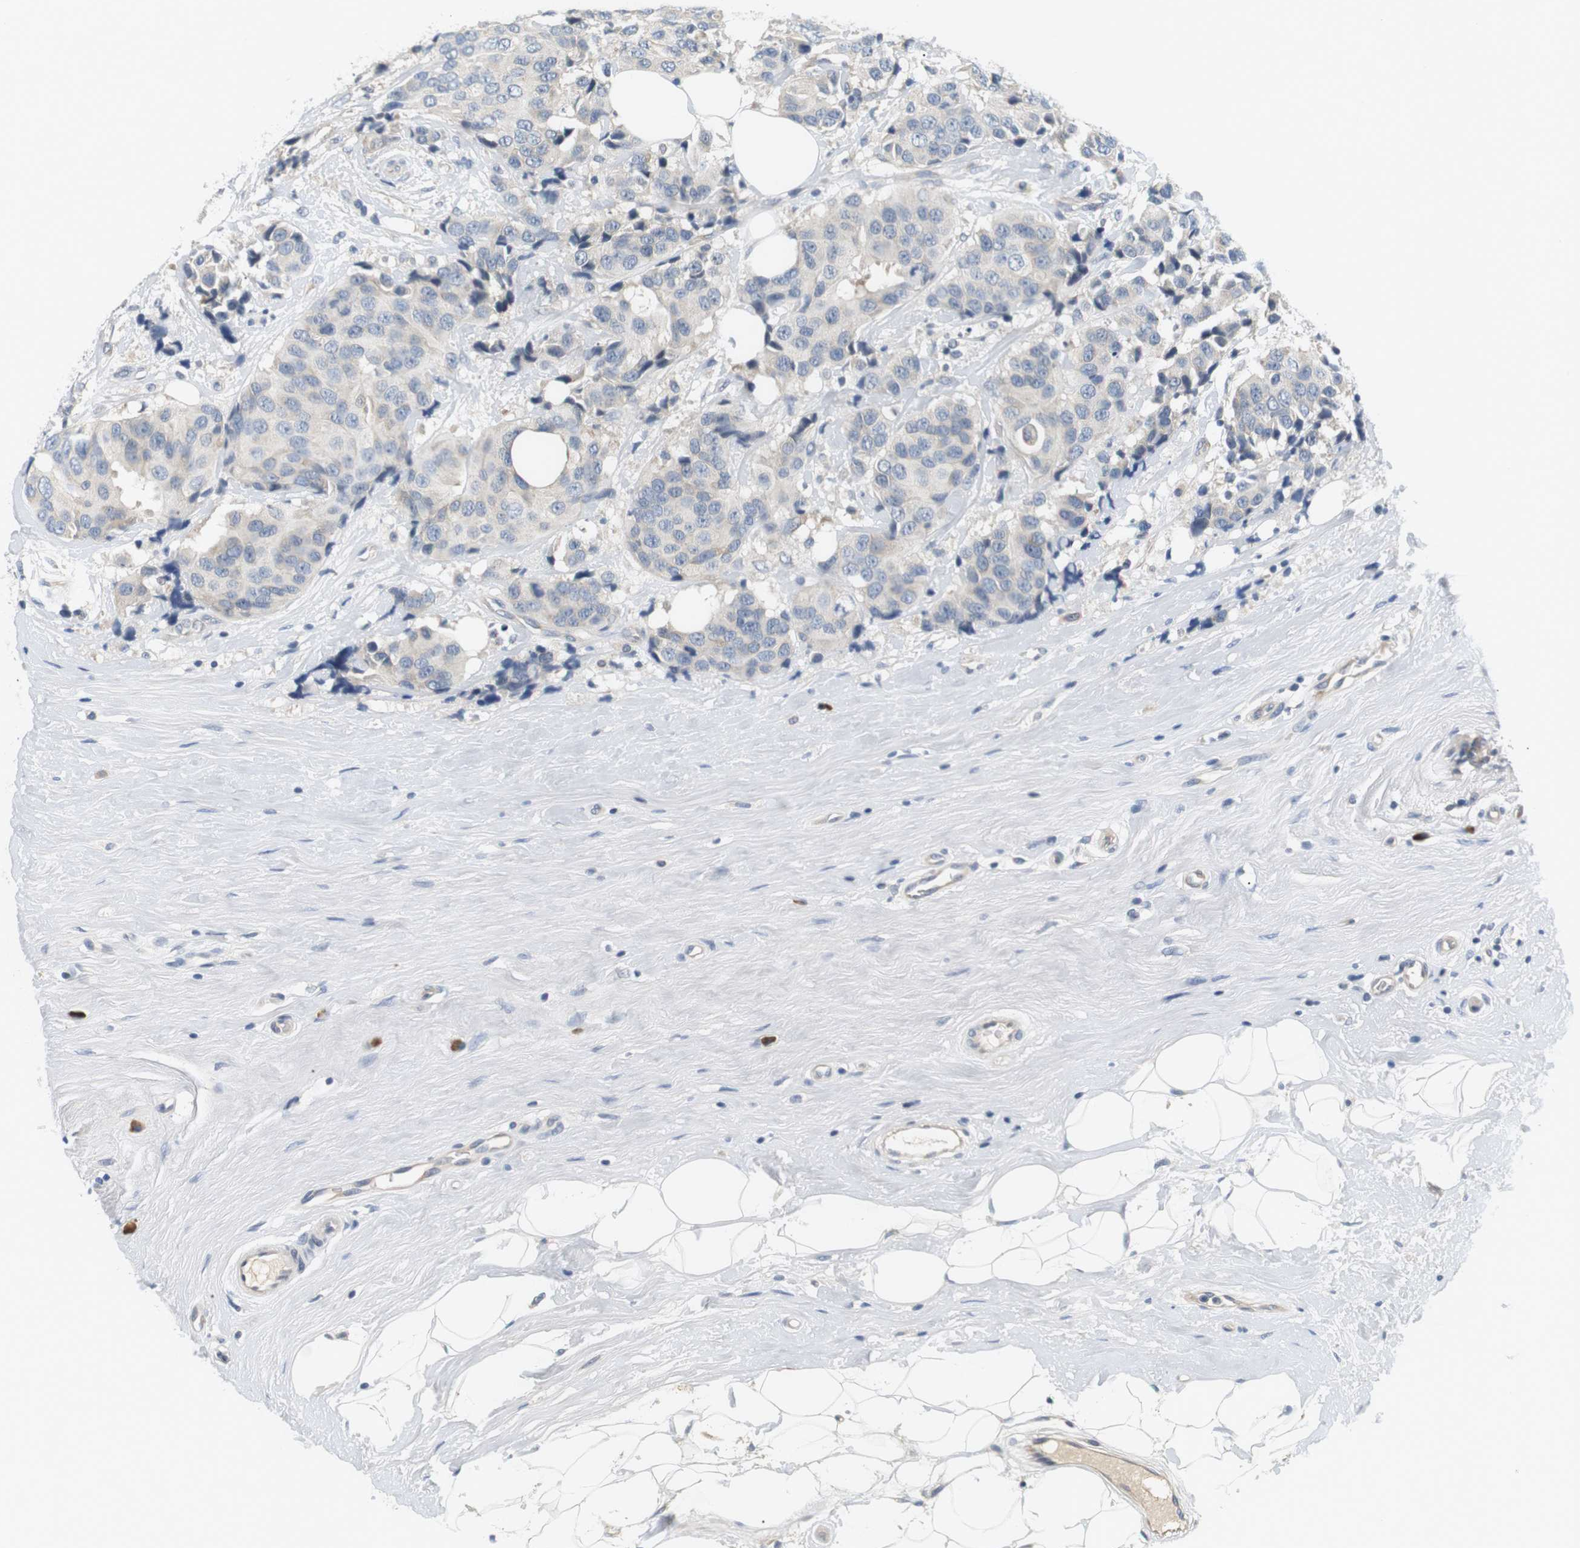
{"staining": {"intensity": "negative", "quantity": "none", "location": "none"}, "tissue": "breast cancer", "cell_type": "Tumor cells", "image_type": "cancer", "snomed": [{"axis": "morphology", "description": "Normal tissue, NOS"}, {"axis": "morphology", "description": "Duct carcinoma"}, {"axis": "topography", "description": "Breast"}], "caption": "This photomicrograph is of breast cancer (invasive ductal carcinoma) stained with IHC to label a protein in brown with the nuclei are counter-stained blue. There is no staining in tumor cells.", "gene": "EVA1C", "patient": {"sex": "female", "age": 39}}